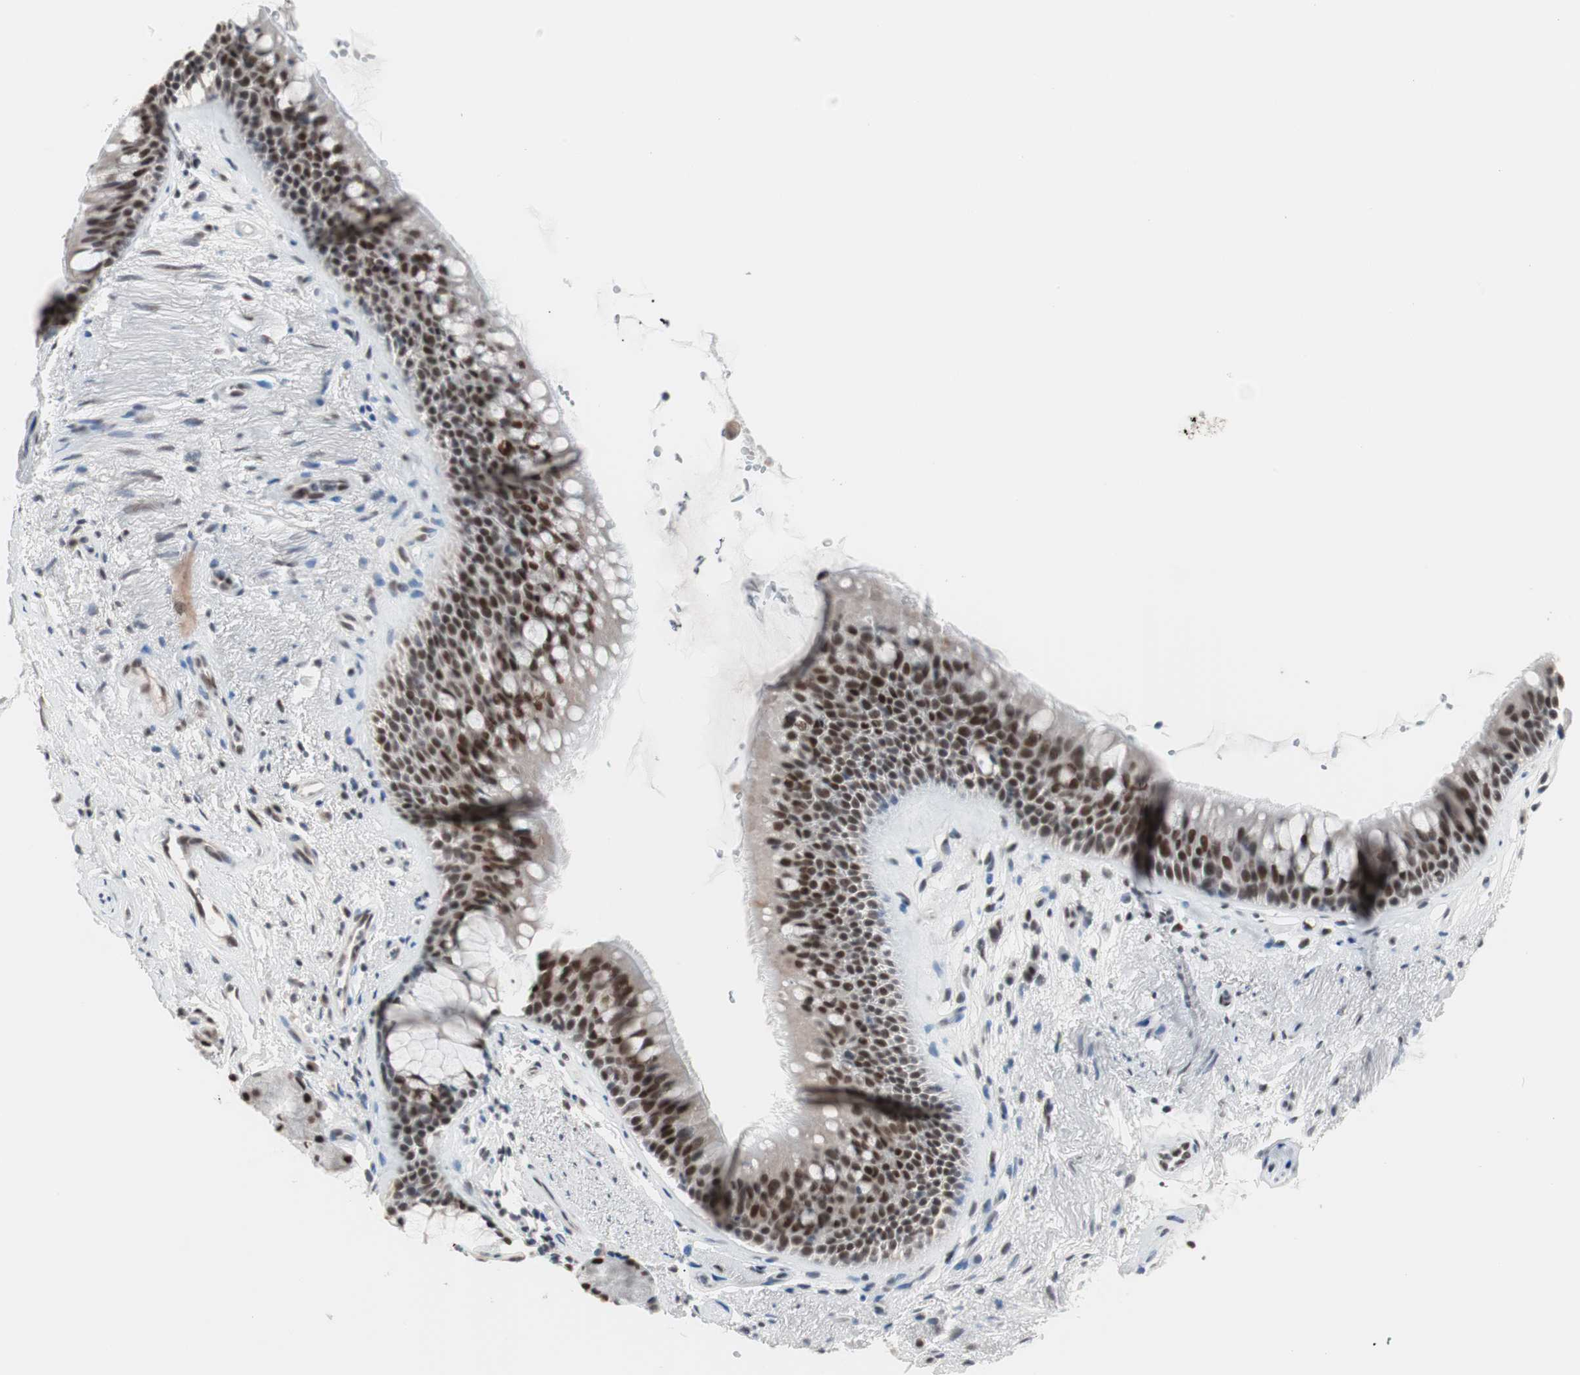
{"staining": {"intensity": "strong", "quantity": ">75%", "location": "nuclear"}, "tissue": "bronchus", "cell_type": "Respiratory epithelial cells", "image_type": "normal", "snomed": [{"axis": "morphology", "description": "Normal tissue, NOS"}, {"axis": "topography", "description": "Bronchus"}], "caption": "This micrograph exhibits IHC staining of normal human bronchus, with high strong nuclear positivity in approximately >75% of respiratory epithelial cells.", "gene": "LIG3", "patient": {"sex": "female", "age": 54}}